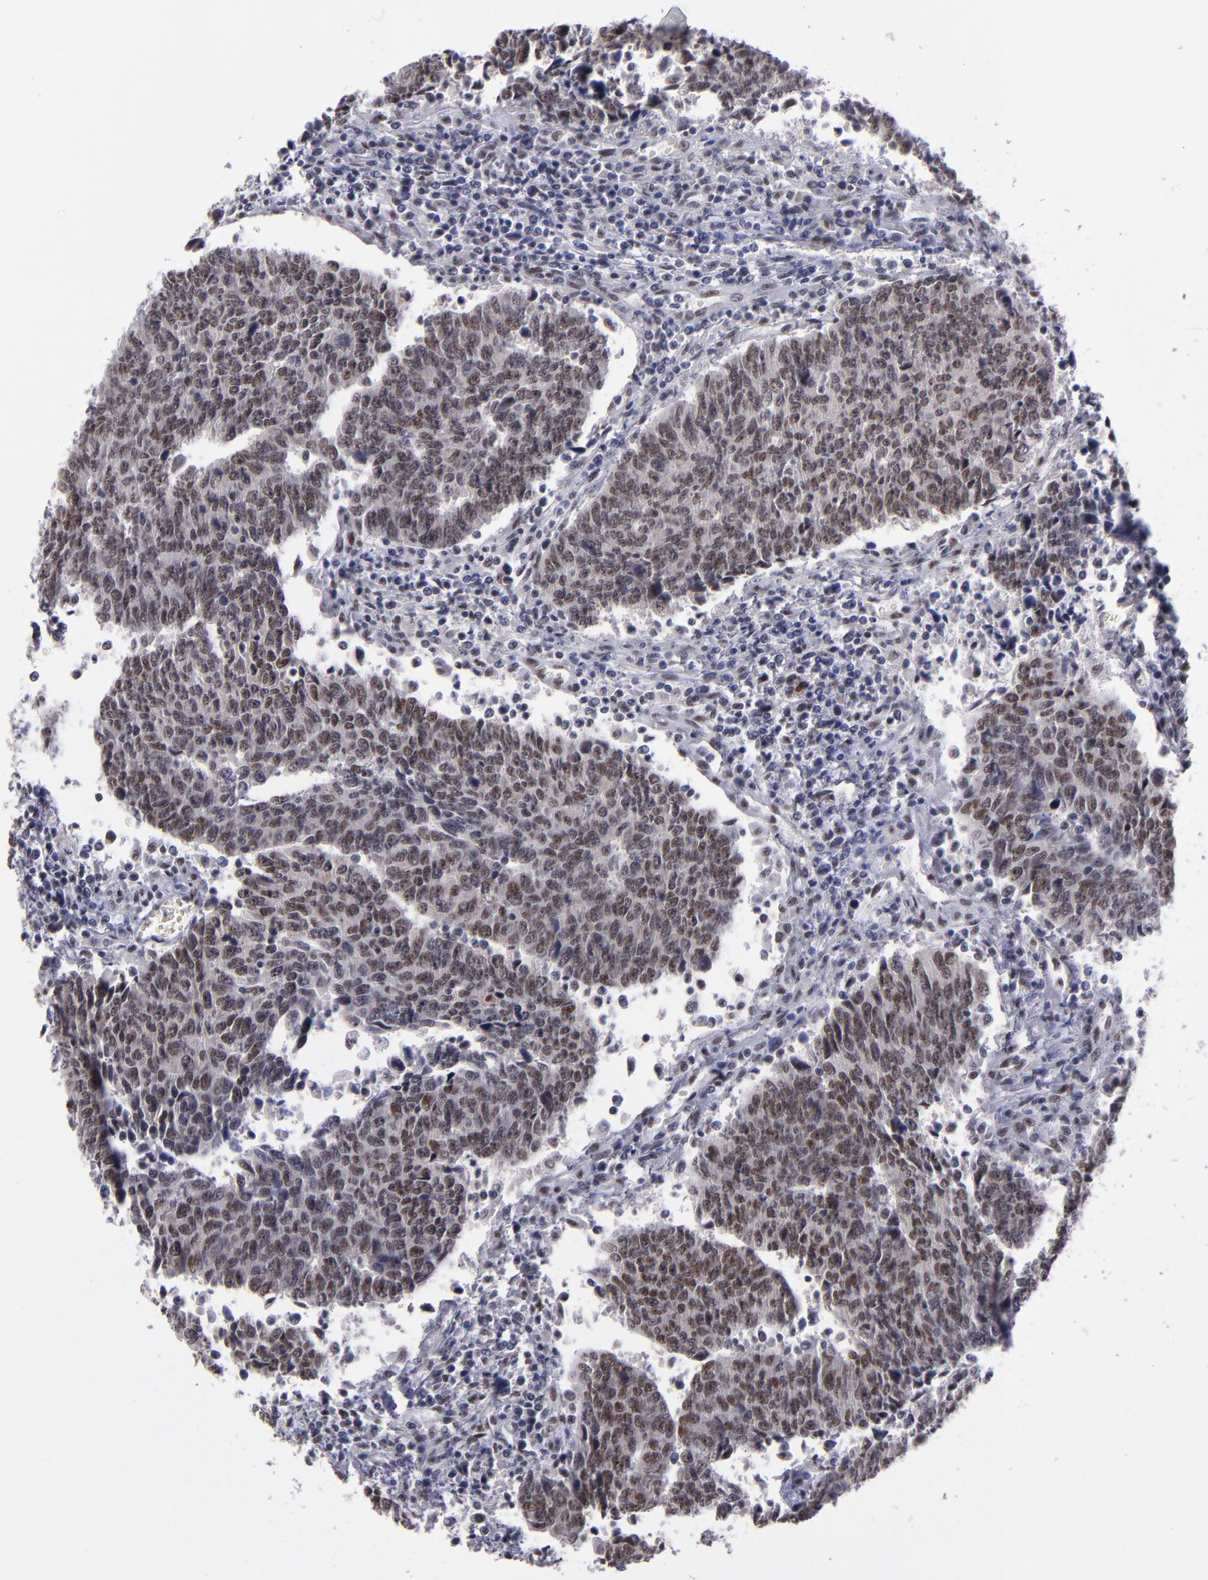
{"staining": {"intensity": "moderate", "quantity": ">75%", "location": "nuclear"}, "tissue": "urothelial cancer", "cell_type": "Tumor cells", "image_type": "cancer", "snomed": [{"axis": "morphology", "description": "Urothelial carcinoma, High grade"}, {"axis": "topography", "description": "Urinary bladder"}], "caption": "DAB immunohistochemical staining of human urothelial carcinoma (high-grade) demonstrates moderate nuclear protein staining in approximately >75% of tumor cells.", "gene": "OTUB2", "patient": {"sex": "male", "age": 86}}